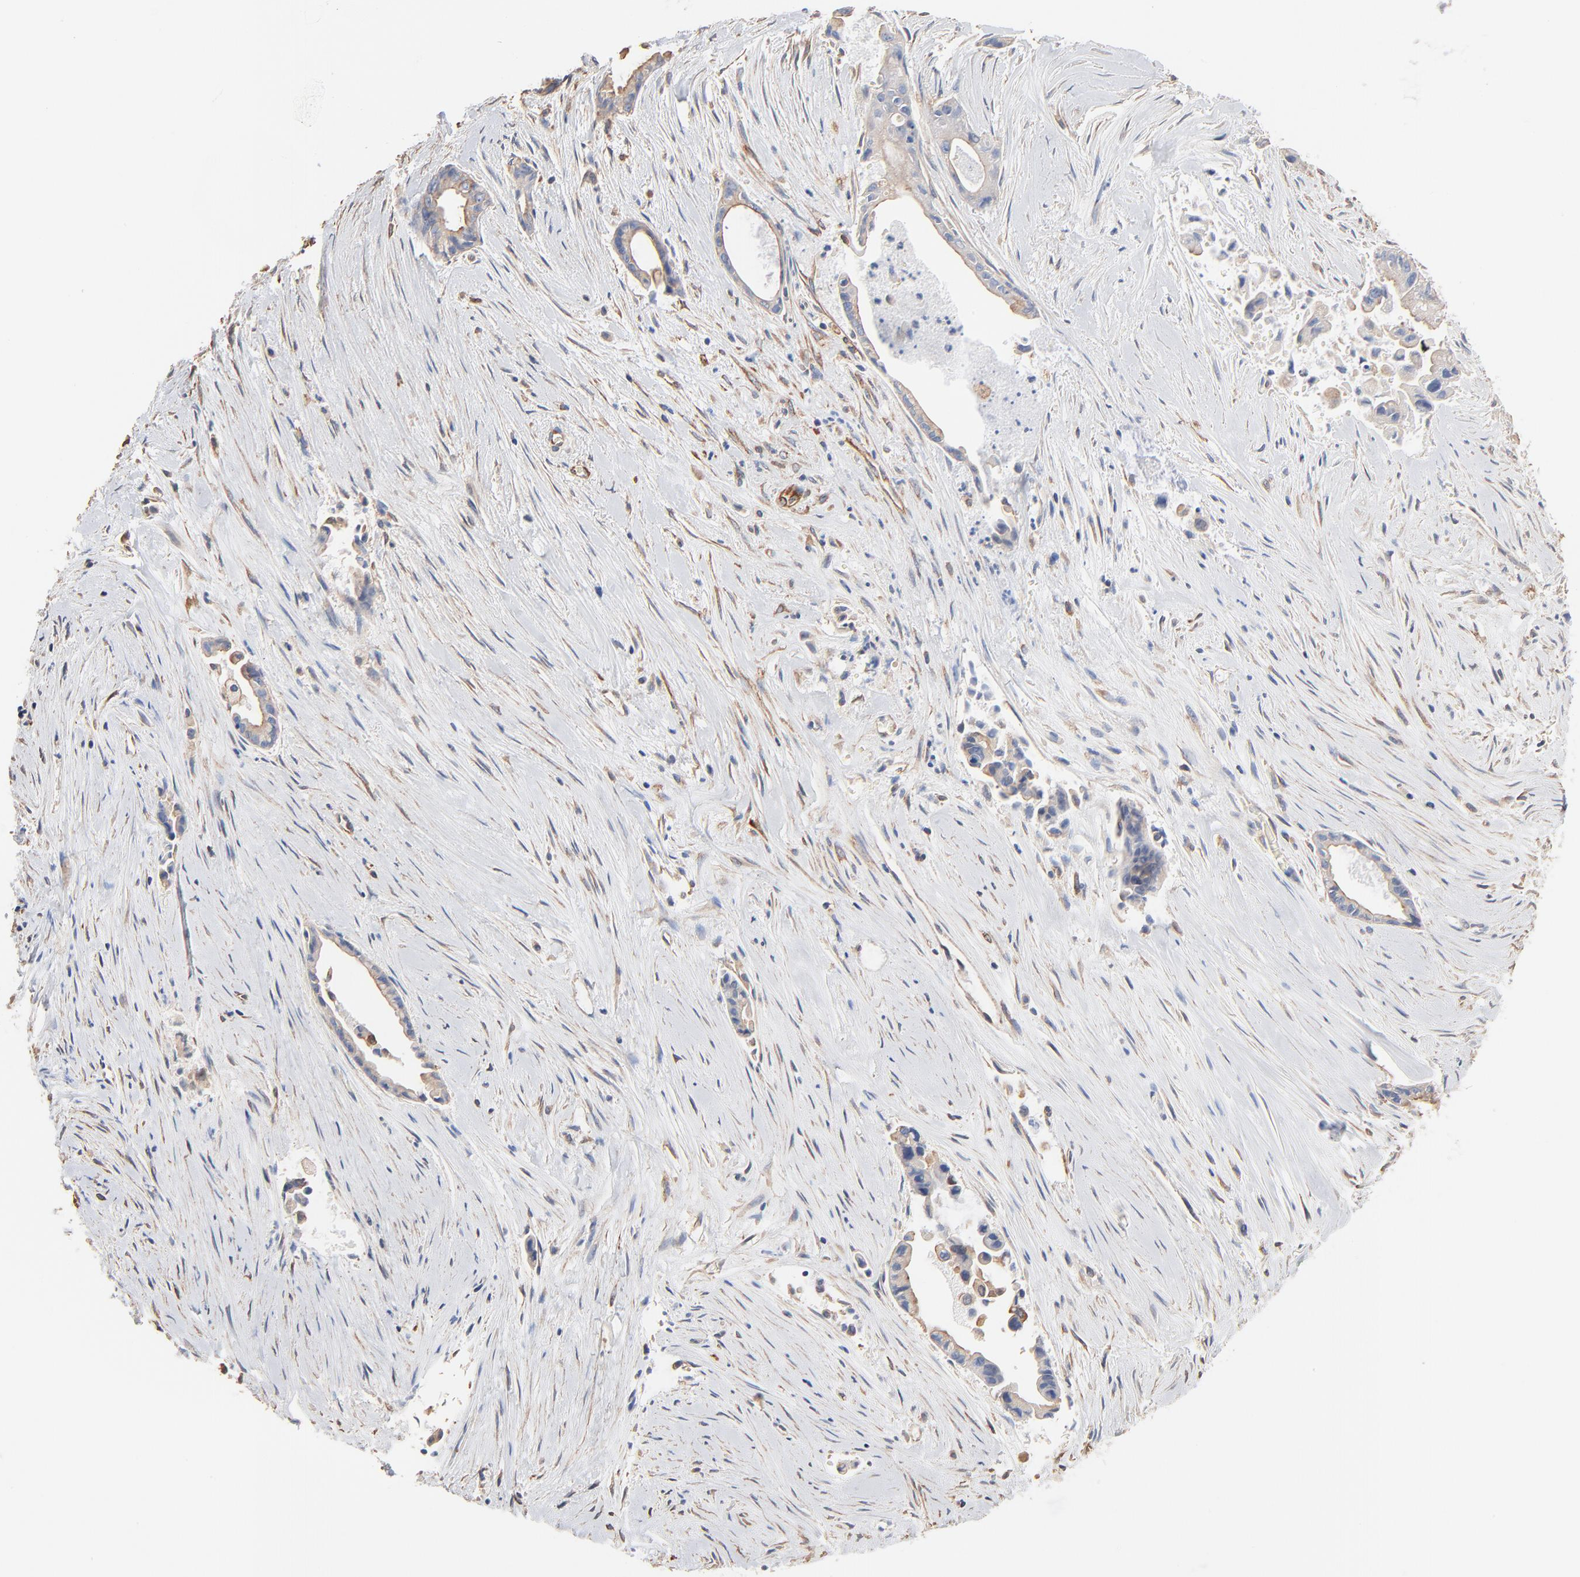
{"staining": {"intensity": "negative", "quantity": "none", "location": "none"}, "tissue": "liver cancer", "cell_type": "Tumor cells", "image_type": "cancer", "snomed": [{"axis": "morphology", "description": "Cholangiocarcinoma"}, {"axis": "topography", "description": "Liver"}], "caption": "DAB (3,3'-diaminobenzidine) immunohistochemical staining of cholangiocarcinoma (liver) demonstrates no significant positivity in tumor cells. (Stains: DAB (3,3'-diaminobenzidine) IHC with hematoxylin counter stain, Microscopy: brightfield microscopy at high magnification).", "gene": "ABCD4", "patient": {"sex": "female", "age": 55}}